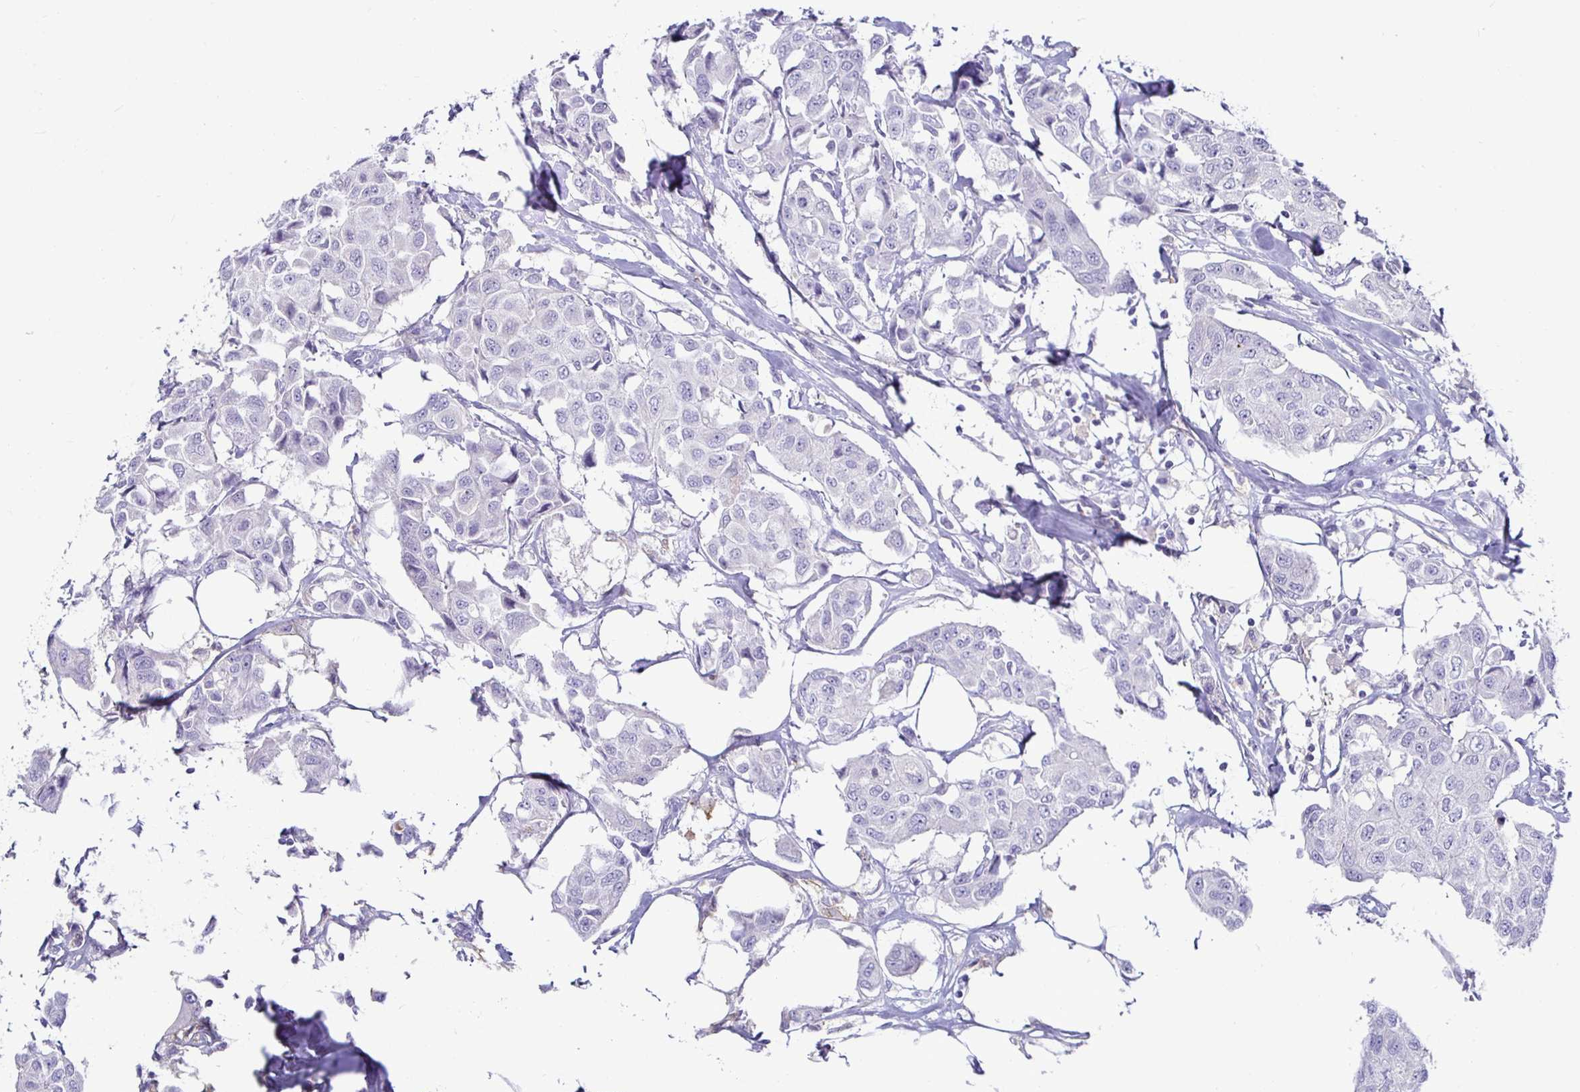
{"staining": {"intensity": "negative", "quantity": "none", "location": "none"}, "tissue": "breast cancer", "cell_type": "Tumor cells", "image_type": "cancer", "snomed": [{"axis": "morphology", "description": "Duct carcinoma"}, {"axis": "topography", "description": "Breast"}, {"axis": "topography", "description": "Lymph node"}], "caption": "Immunohistochemistry image of neoplastic tissue: human breast cancer stained with DAB (3,3'-diaminobenzidine) demonstrates no significant protein expression in tumor cells.", "gene": "SIRPA", "patient": {"sex": "female", "age": 80}}